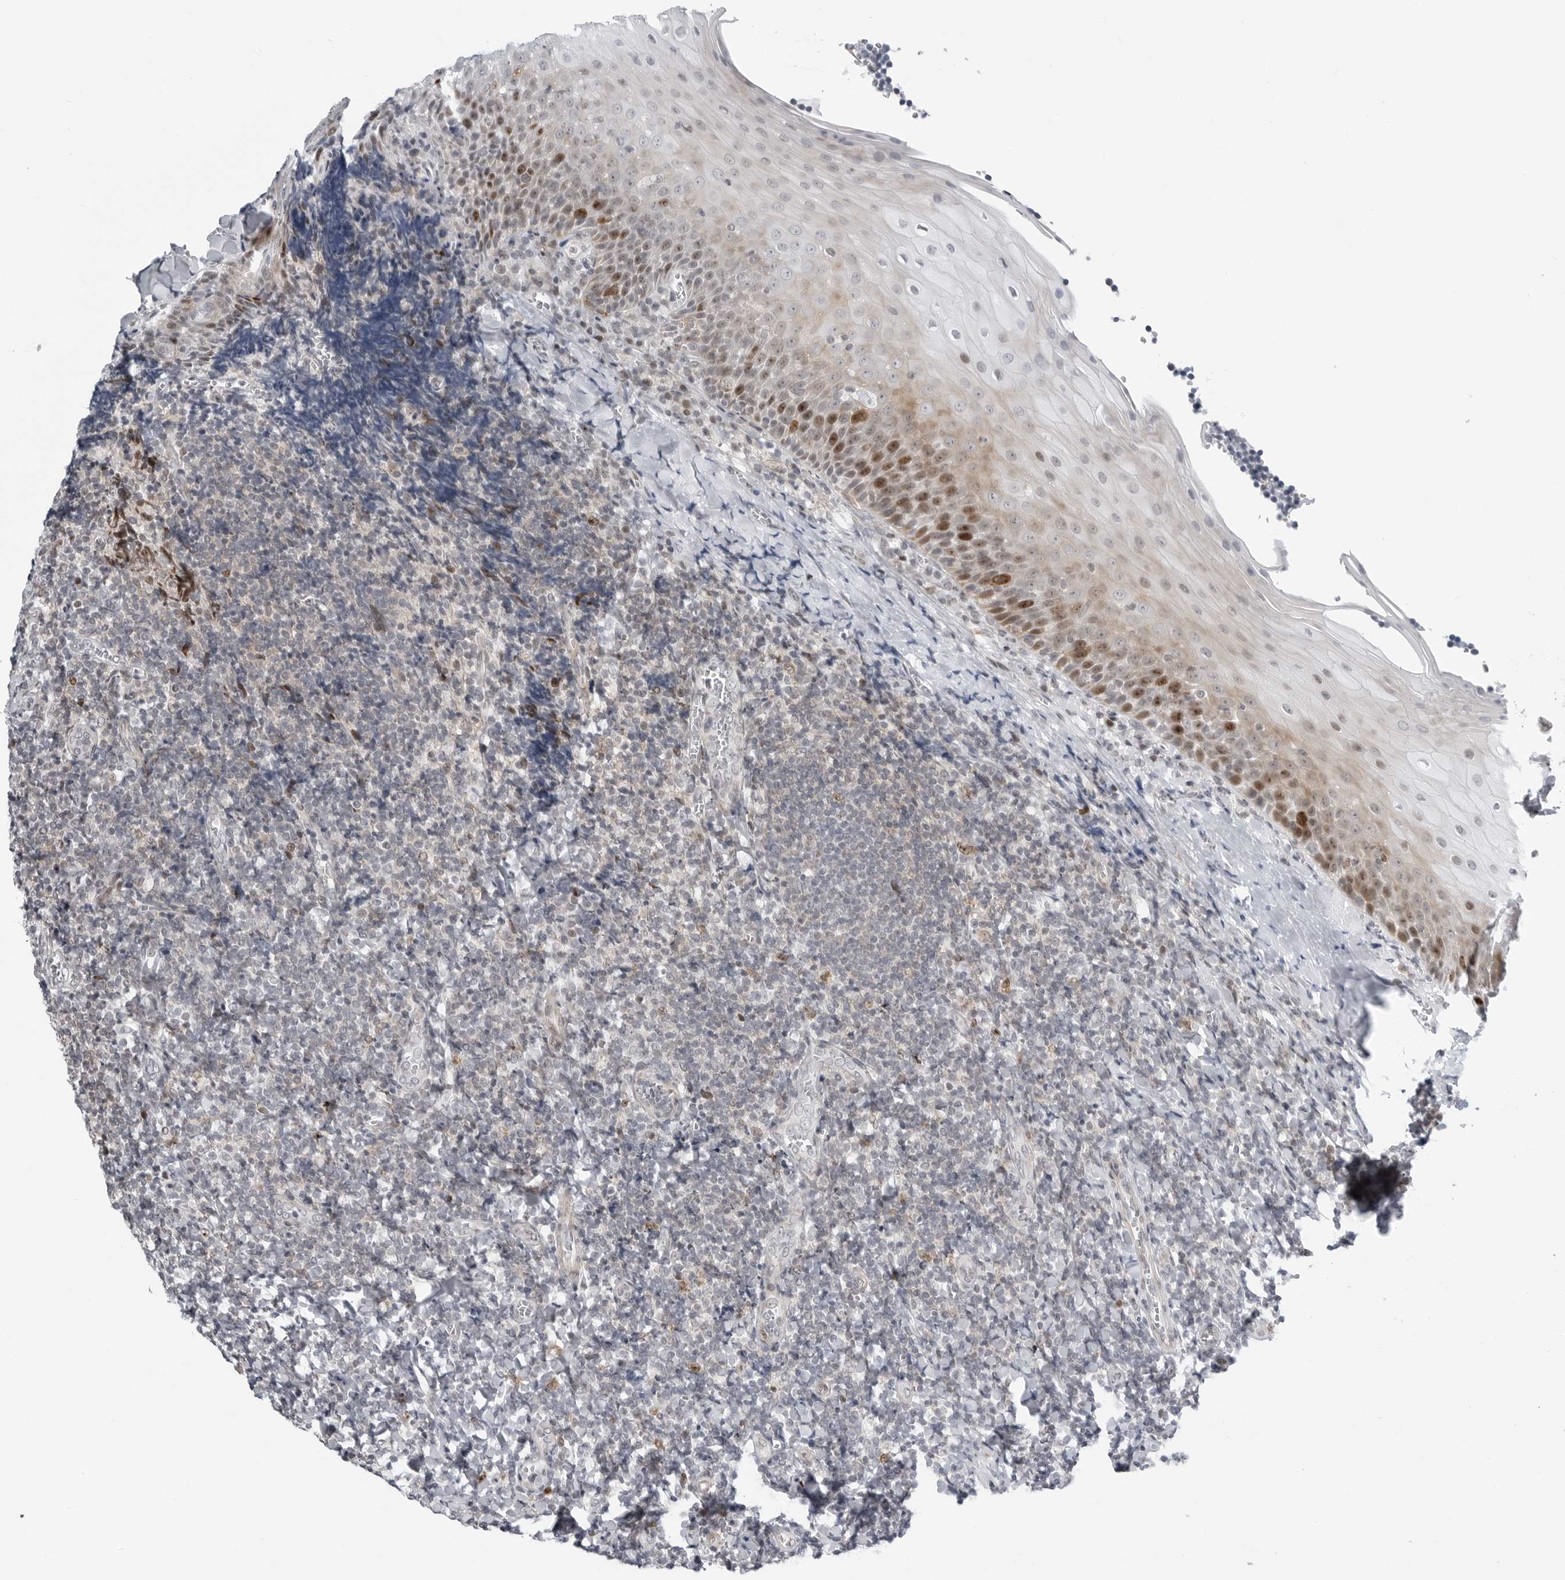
{"staining": {"intensity": "moderate", "quantity": "25%-75%", "location": "nuclear"}, "tissue": "tonsil", "cell_type": "Germinal center cells", "image_type": "normal", "snomed": [{"axis": "morphology", "description": "Normal tissue, NOS"}, {"axis": "topography", "description": "Tonsil"}], "caption": "Tonsil stained with a brown dye exhibits moderate nuclear positive positivity in approximately 25%-75% of germinal center cells.", "gene": "FAM135B", "patient": {"sex": "male", "age": 27}}